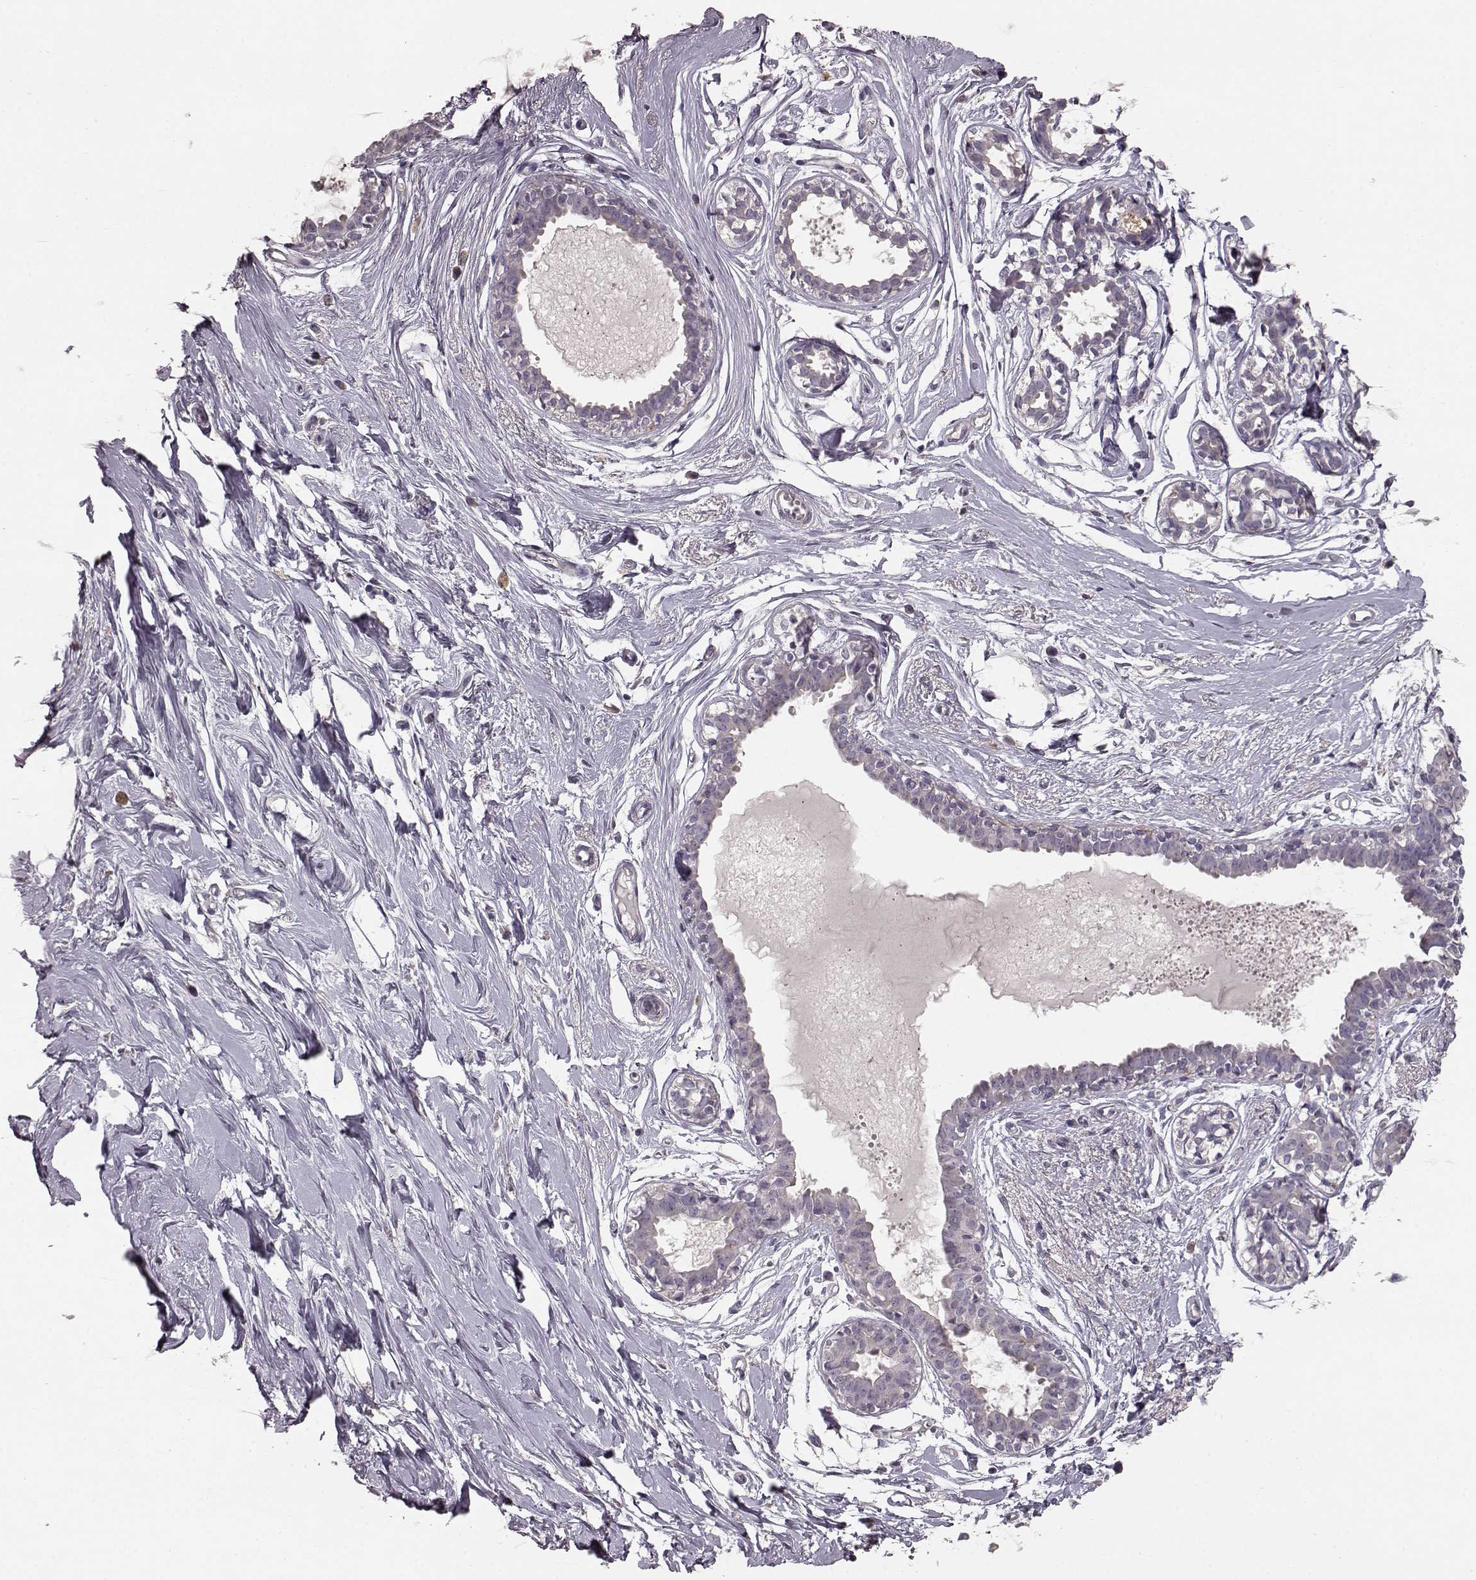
{"staining": {"intensity": "negative", "quantity": "none", "location": "none"}, "tissue": "breast", "cell_type": "Adipocytes", "image_type": "normal", "snomed": [{"axis": "morphology", "description": "Normal tissue, NOS"}, {"axis": "topography", "description": "Breast"}], "caption": "The micrograph reveals no significant staining in adipocytes of breast. (Brightfield microscopy of DAB (3,3'-diaminobenzidine) immunohistochemistry at high magnification).", "gene": "SLC52A3", "patient": {"sex": "female", "age": 49}}